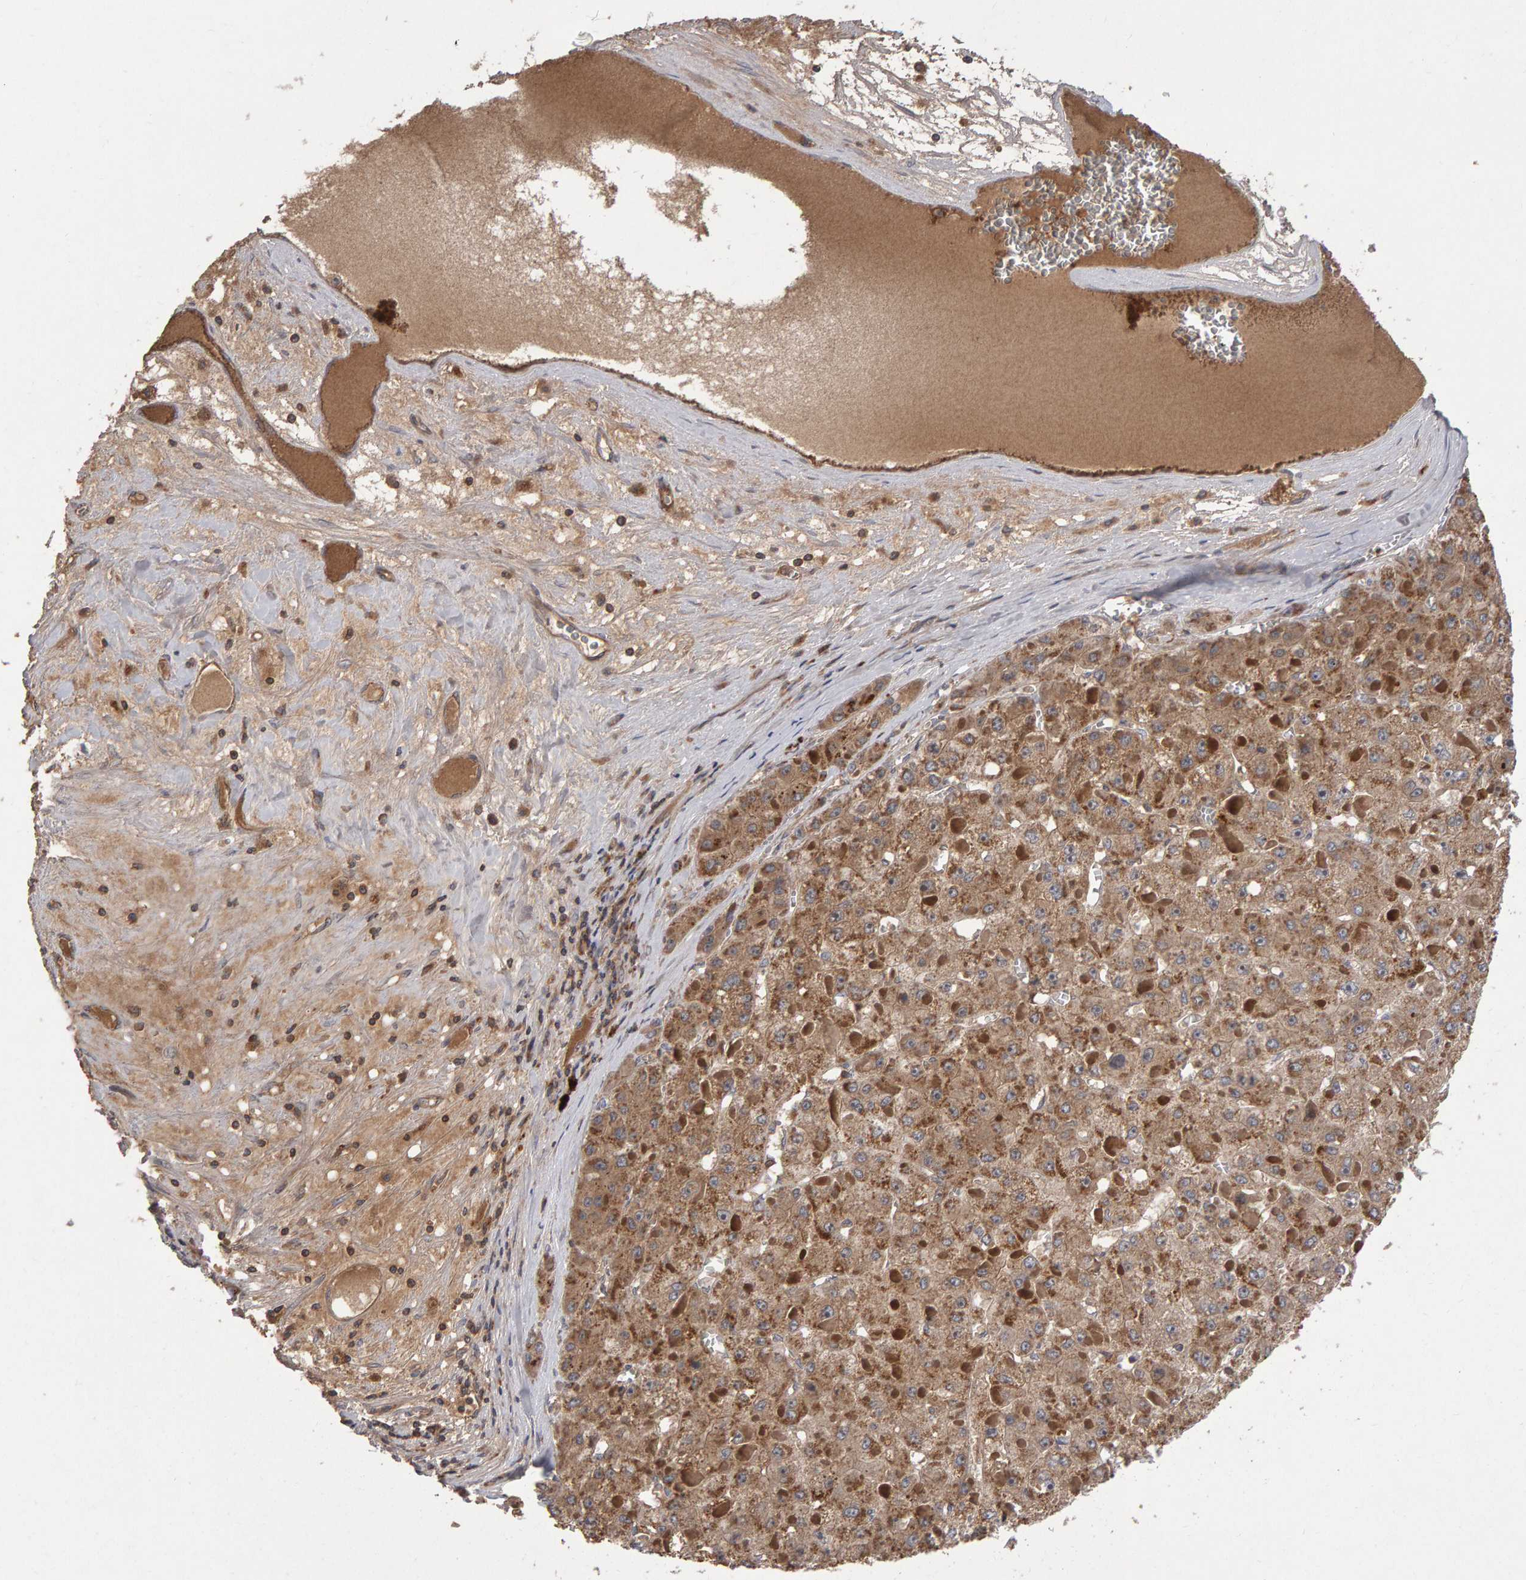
{"staining": {"intensity": "moderate", "quantity": ">75%", "location": "cytoplasmic/membranous"}, "tissue": "liver cancer", "cell_type": "Tumor cells", "image_type": "cancer", "snomed": [{"axis": "morphology", "description": "Carcinoma, Hepatocellular, NOS"}, {"axis": "topography", "description": "Liver"}], "caption": "Brown immunohistochemical staining in human liver cancer (hepatocellular carcinoma) demonstrates moderate cytoplasmic/membranous positivity in approximately >75% of tumor cells.", "gene": "PGS1", "patient": {"sex": "female", "age": 73}}